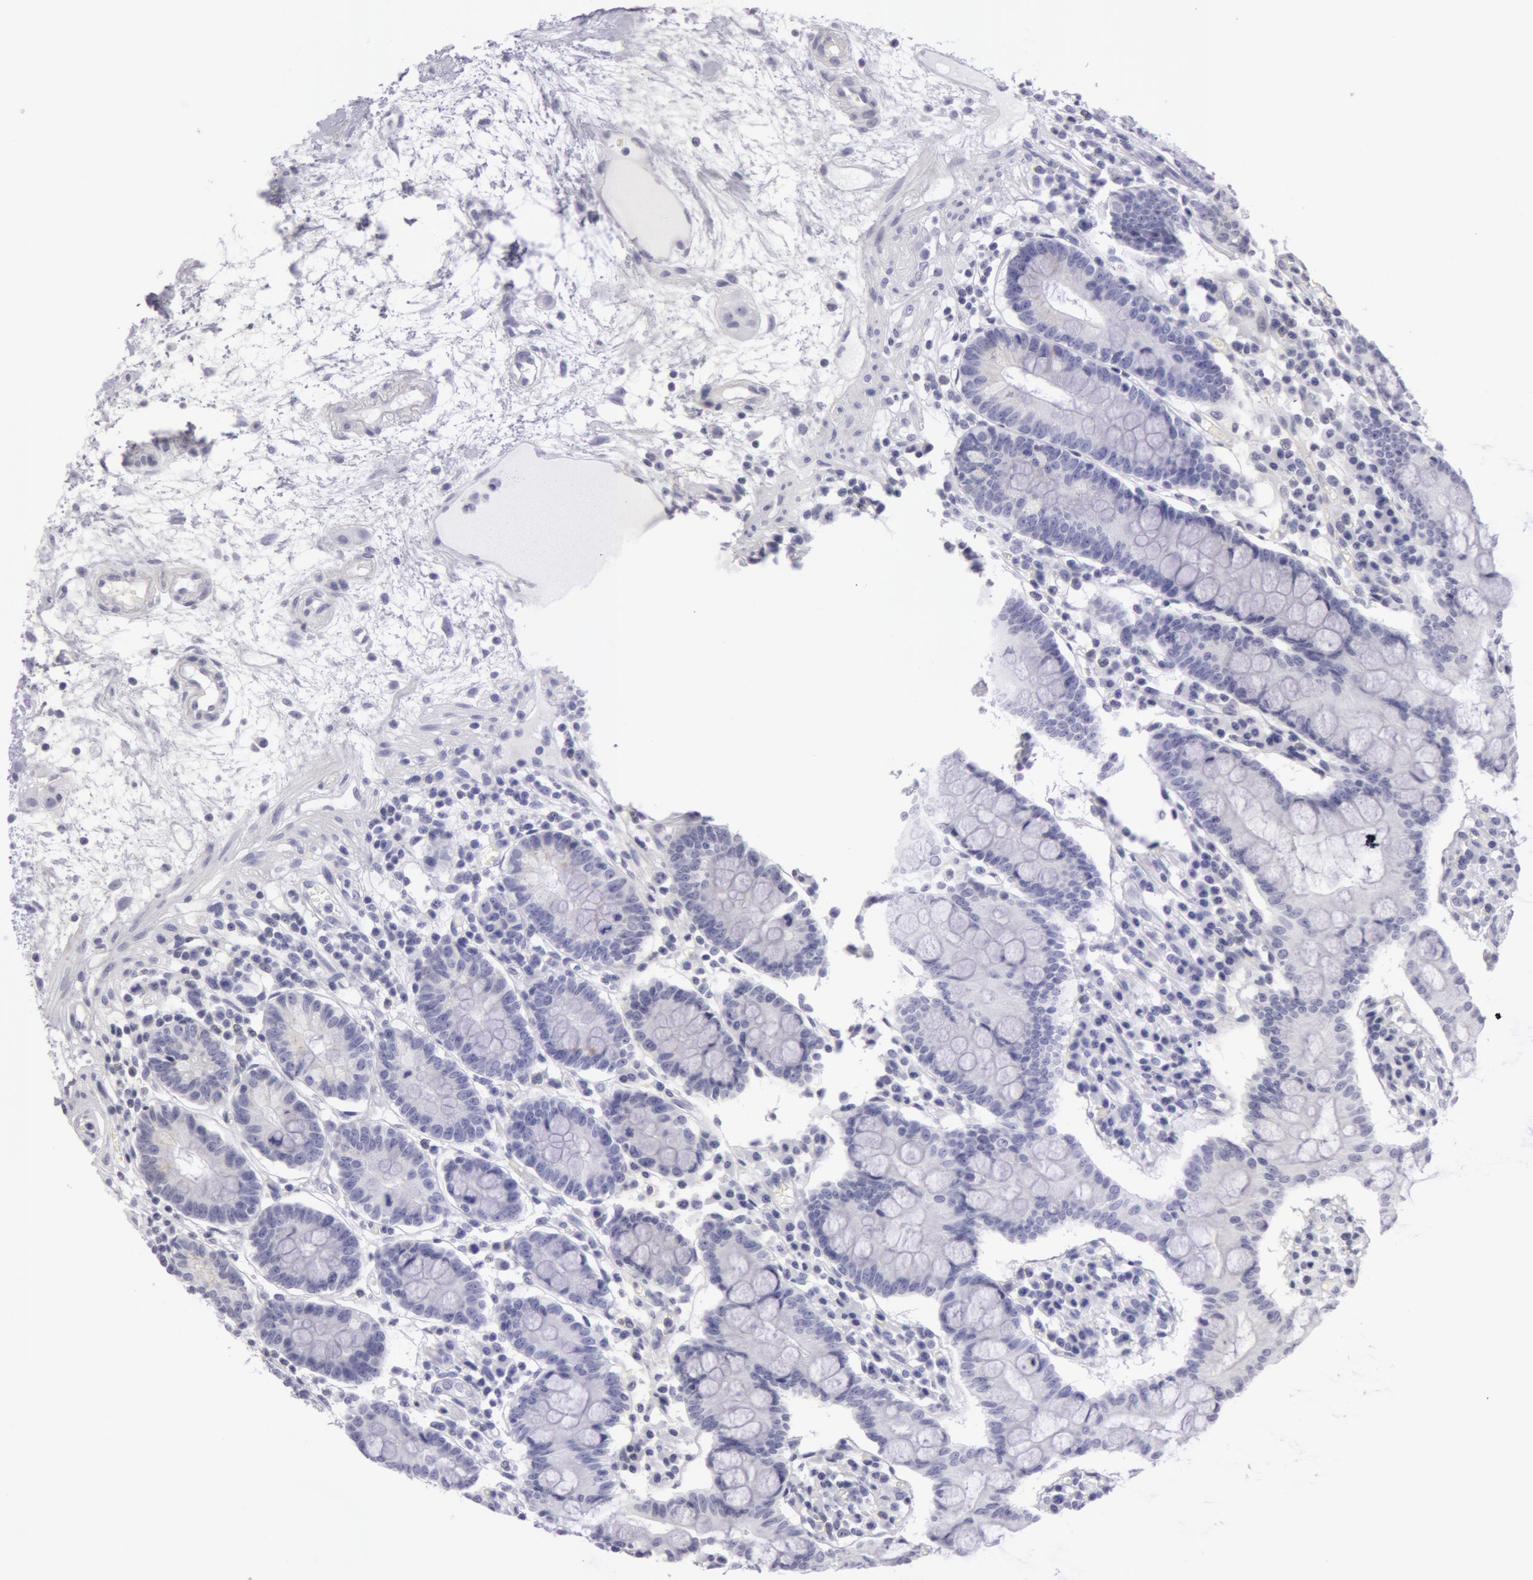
{"staining": {"intensity": "negative", "quantity": "none", "location": "none"}, "tissue": "small intestine", "cell_type": "Glandular cells", "image_type": "normal", "snomed": [{"axis": "morphology", "description": "Normal tissue, NOS"}, {"axis": "topography", "description": "Small intestine"}], "caption": "Human small intestine stained for a protein using immunohistochemistry shows no staining in glandular cells.", "gene": "AMACR", "patient": {"sex": "female", "age": 51}}